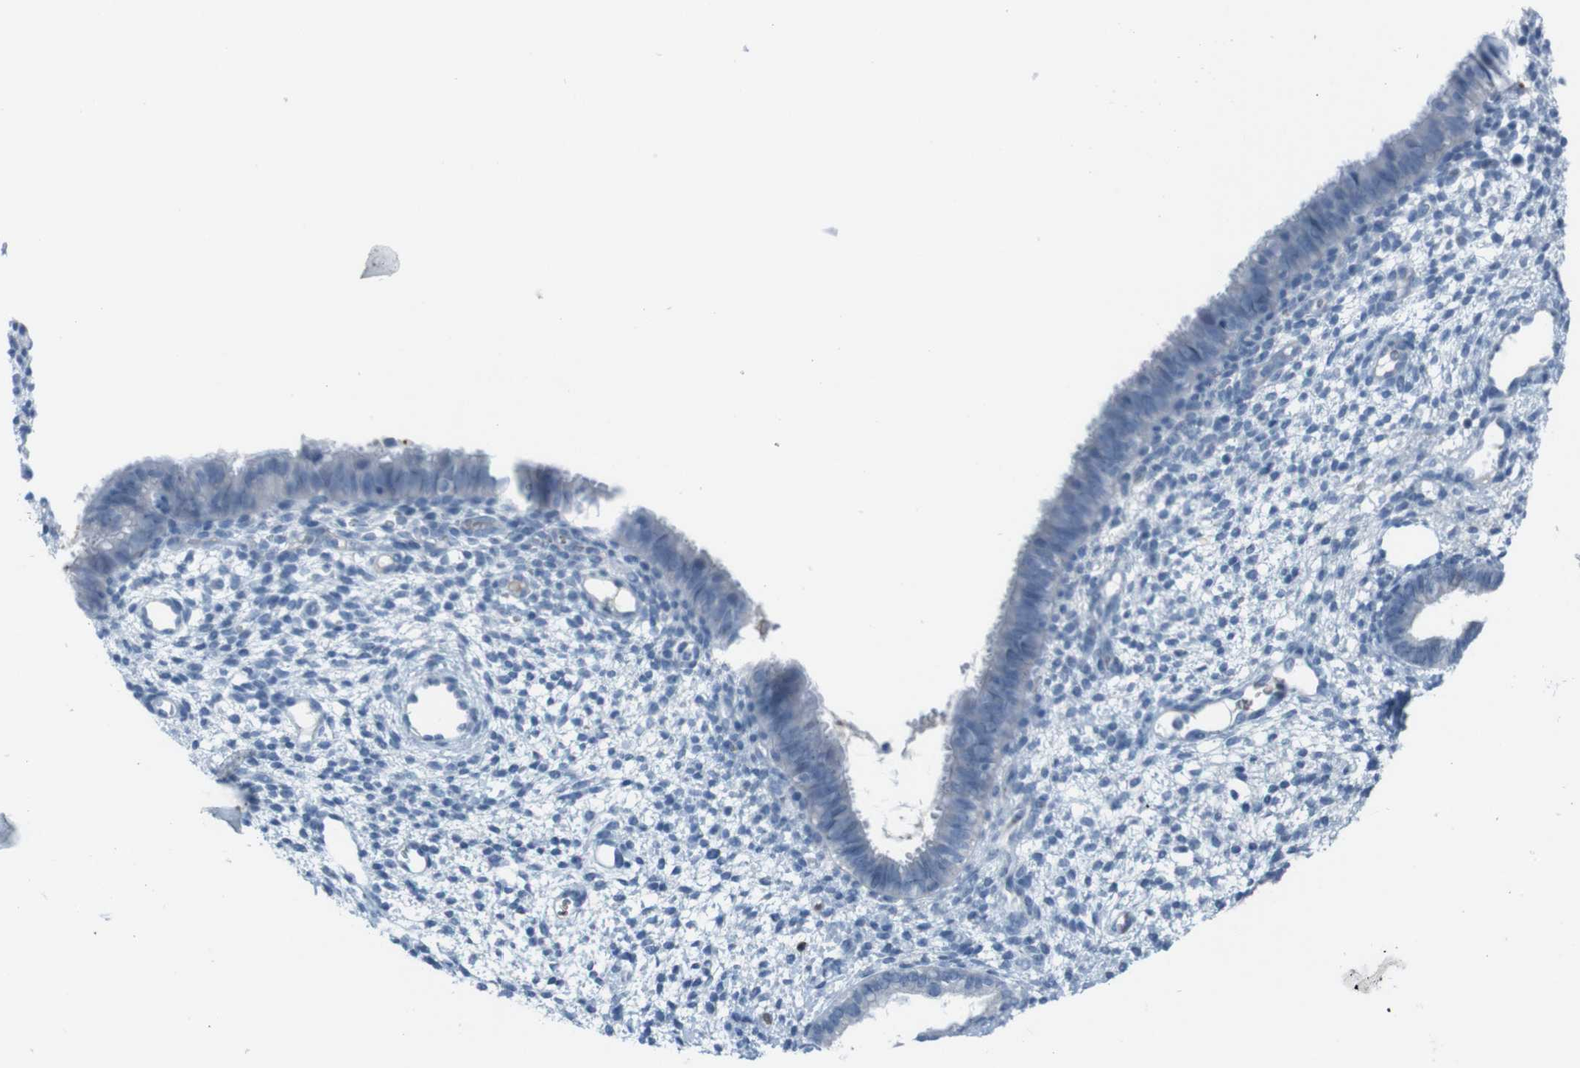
{"staining": {"intensity": "negative", "quantity": "none", "location": "none"}, "tissue": "endometrium", "cell_type": "Cells in endometrial stroma", "image_type": "normal", "snomed": [{"axis": "morphology", "description": "Normal tissue, NOS"}, {"axis": "topography", "description": "Endometrium"}], "caption": "Cells in endometrial stroma show no significant positivity in unremarkable endometrium.", "gene": "ST6GAL1", "patient": {"sex": "female", "age": 61}}